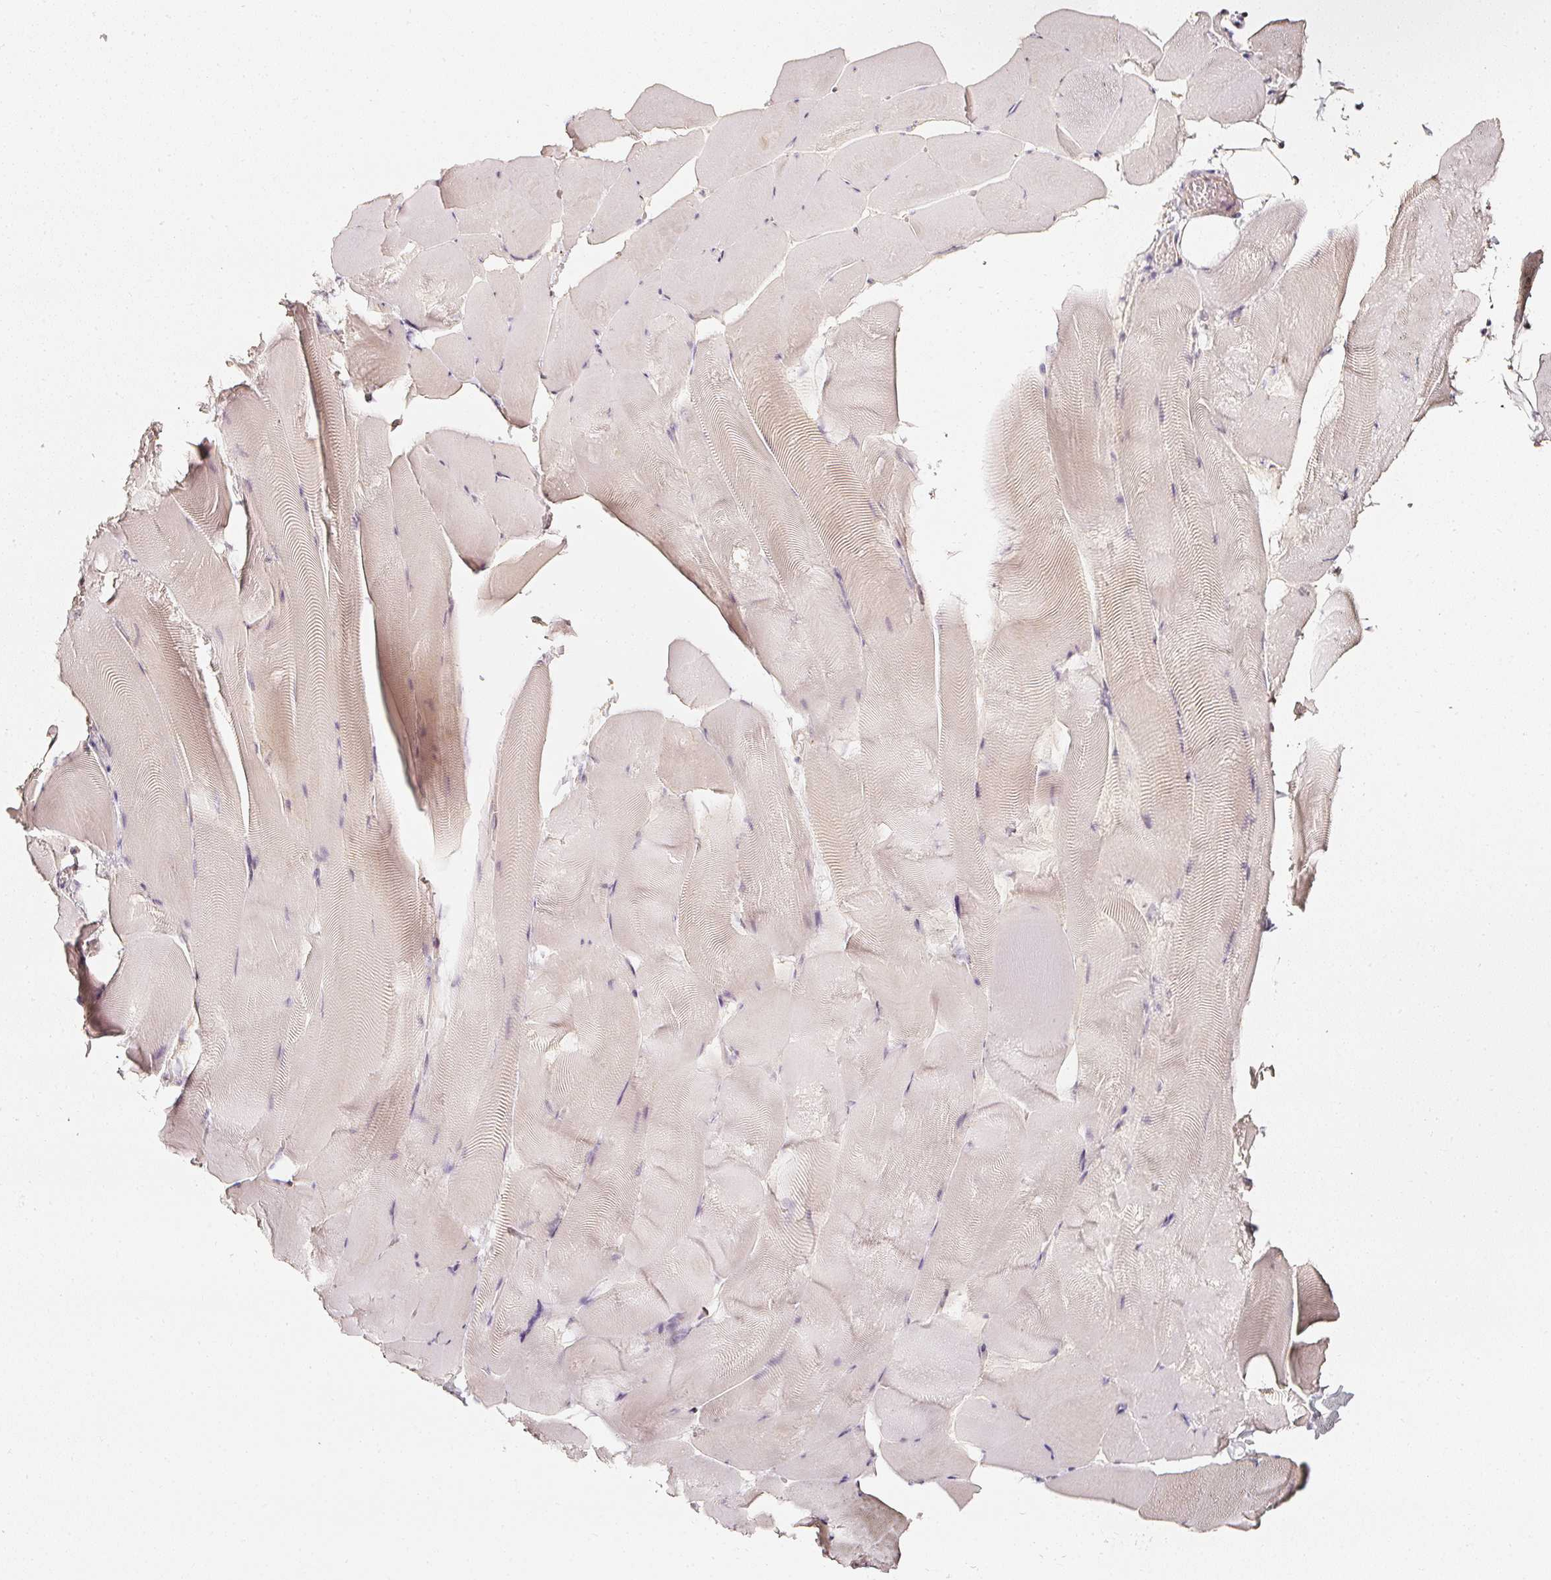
{"staining": {"intensity": "weak", "quantity": "25%-75%", "location": "cytoplasmic/membranous"}, "tissue": "skeletal muscle", "cell_type": "Myocytes", "image_type": "normal", "snomed": [{"axis": "morphology", "description": "Normal tissue, NOS"}, {"axis": "topography", "description": "Skeletal muscle"}], "caption": "IHC of unremarkable skeletal muscle reveals low levels of weak cytoplasmic/membranous staining in about 25%-75% of myocytes. Immunohistochemistry (ihc) stains the protein of interest in brown and the nuclei are stained blue.", "gene": "NTRK1", "patient": {"sex": "female", "age": 64}}